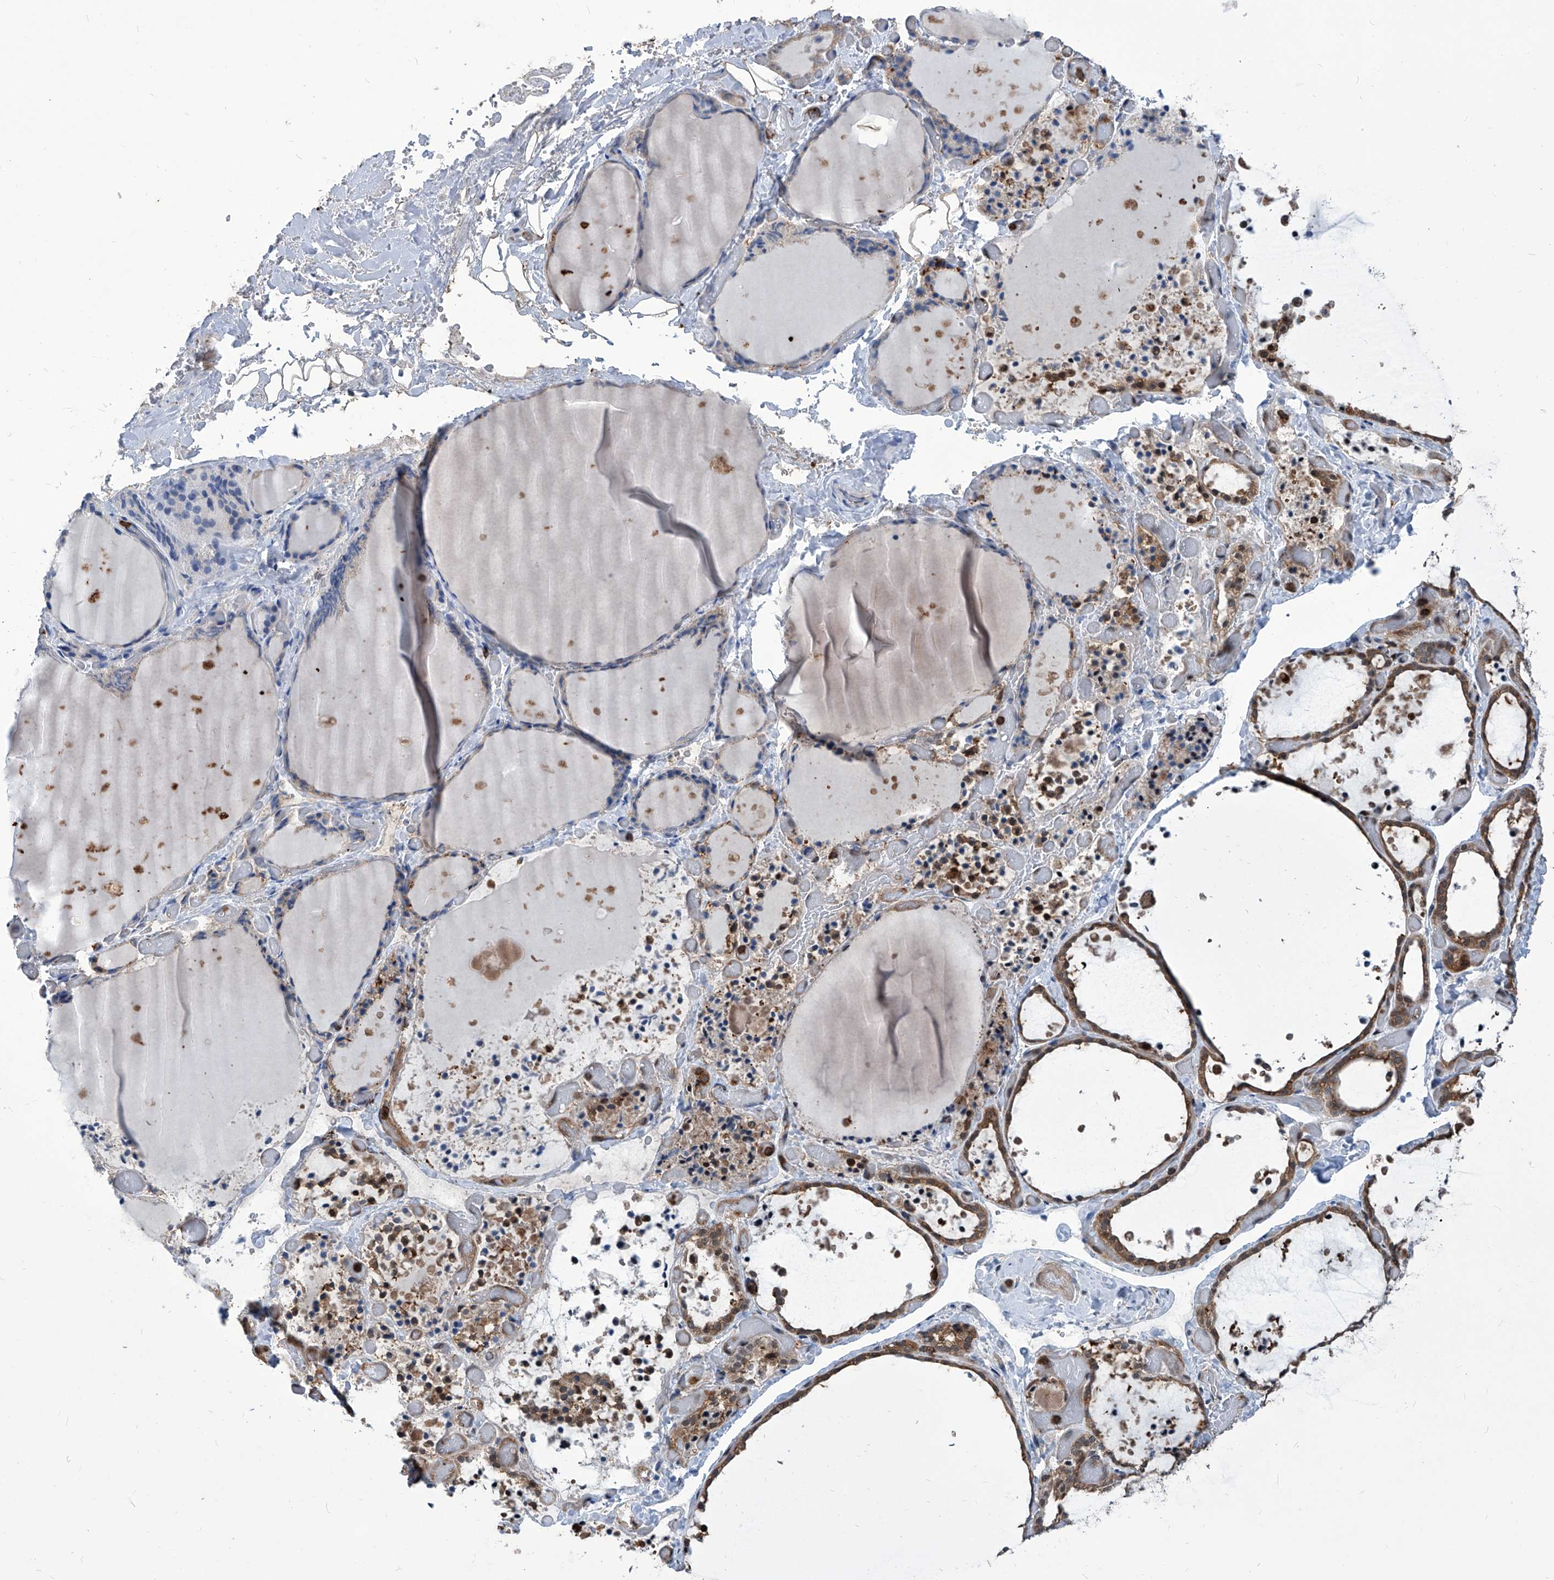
{"staining": {"intensity": "moderate", "quantity": "25%-75%", "location": "cytoplasmic/membranous,nuclear"}, "tissue": "thyroid gland", "cell_type": "Glandular cells", "image_type": "normal", "snomed": [{"axis": "morphology", "description": "Normal tissue, NOS"}, {"axis": "topography", "description": "Thyroid gland"}], "caption": "Immunohistochemical staining of benign thyroid gland displays medium levels of moderate cytoplasmic/membranous,nuclear staining in about 25%-75% of glandular cells. (IHC, brightfield microscopy, high magnification).", "gene": "PSMB1", "patient": {"sex": "female", "age": 44}}